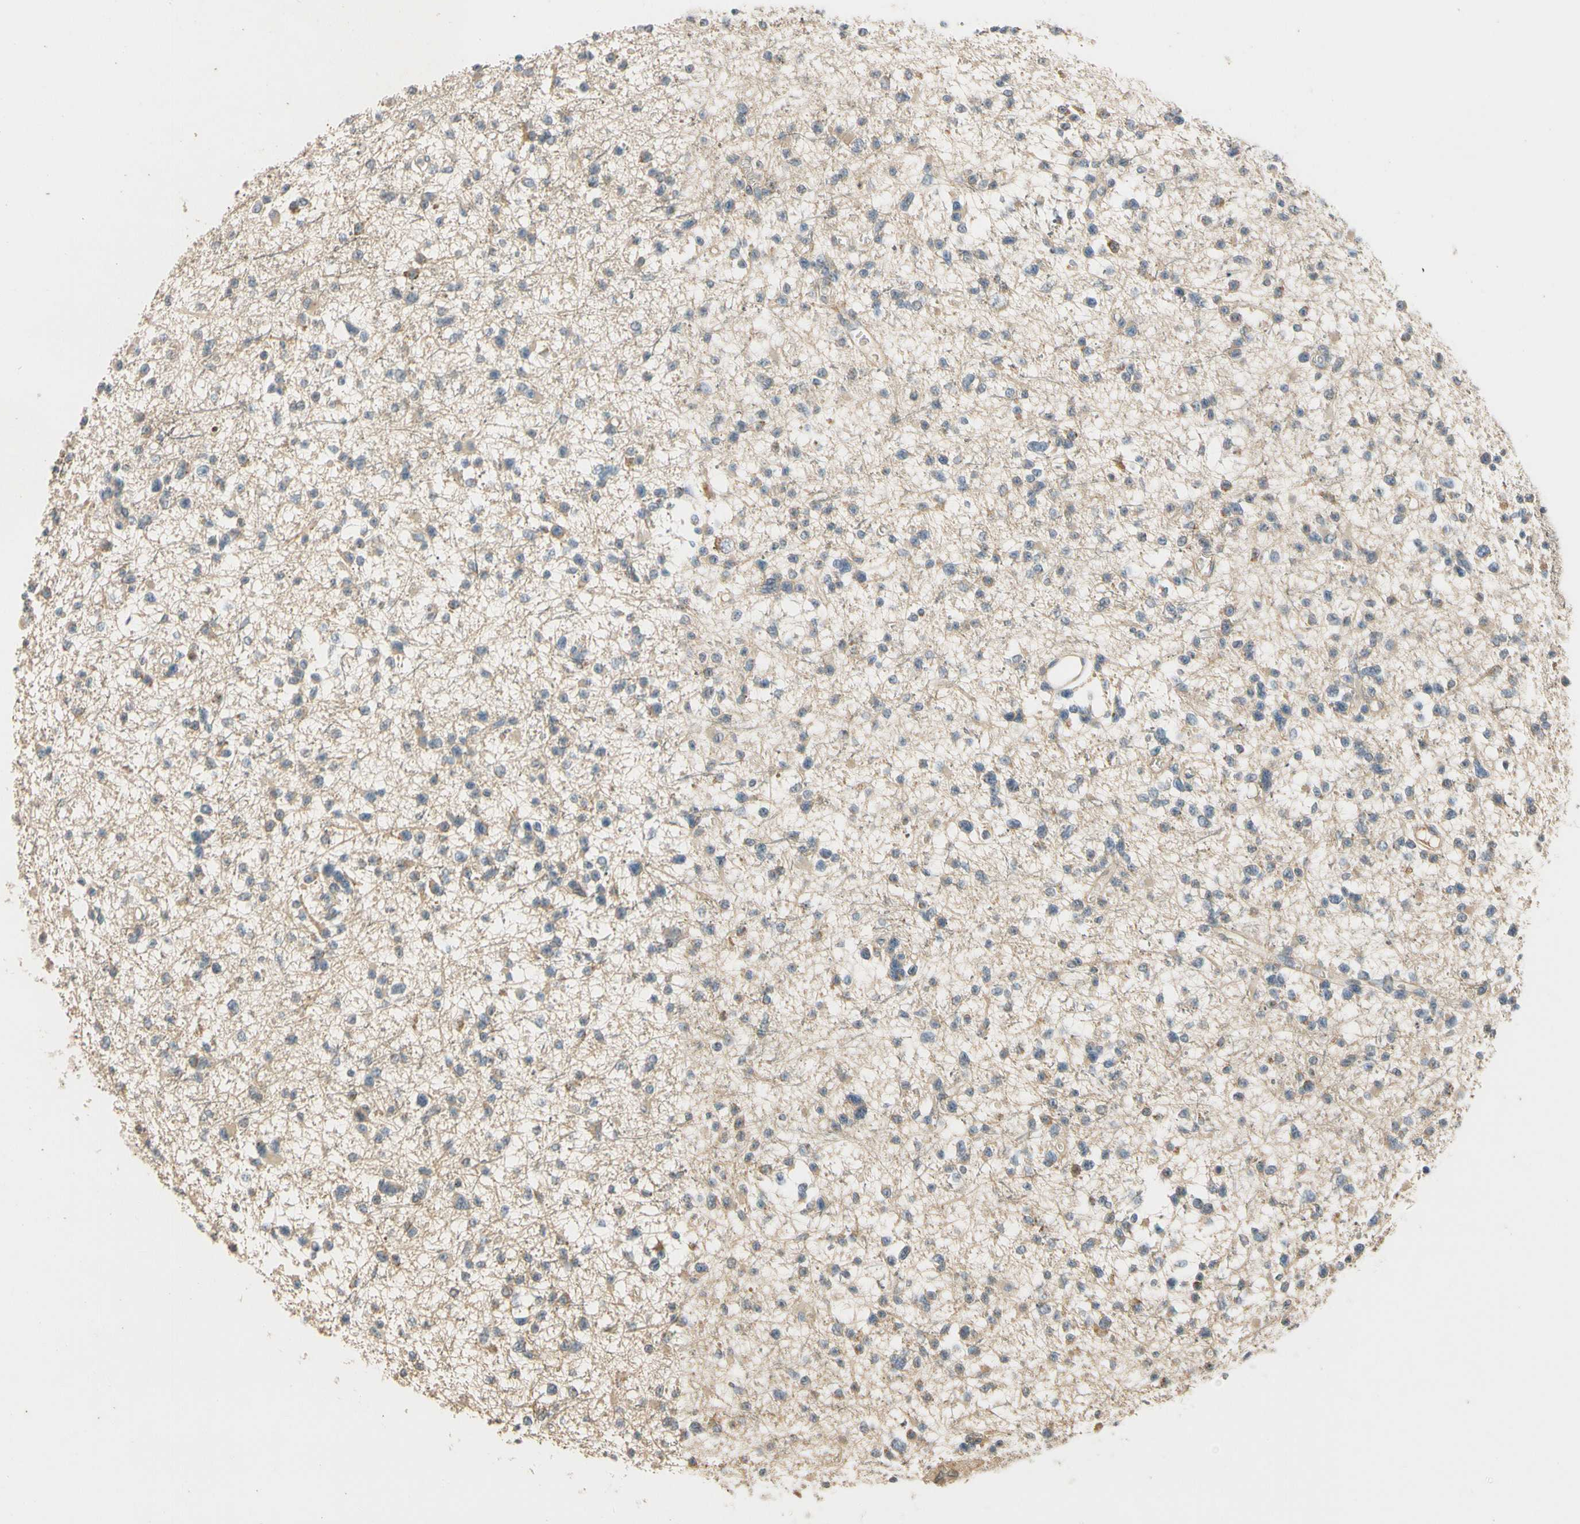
{"staining": {"intensity": "weak", "quantity": ">75%", "location": "cytoplasmic/membranous"}, "tissue": "glioma", "cell_type": "Tumor cells", "image_type": "cancer", "snomed": [{"axis": "morphology", "description": "Glioma, malignant, Low grade"}, {"axis": "topography", "description": "Brain"}], "caption": "Glioma tissue reveals weak cytoplasmic/membranous positivity in about >75% of tumor cells", "gene": "ATP2C1", "patient": {"sex": "female", "age": 22}}